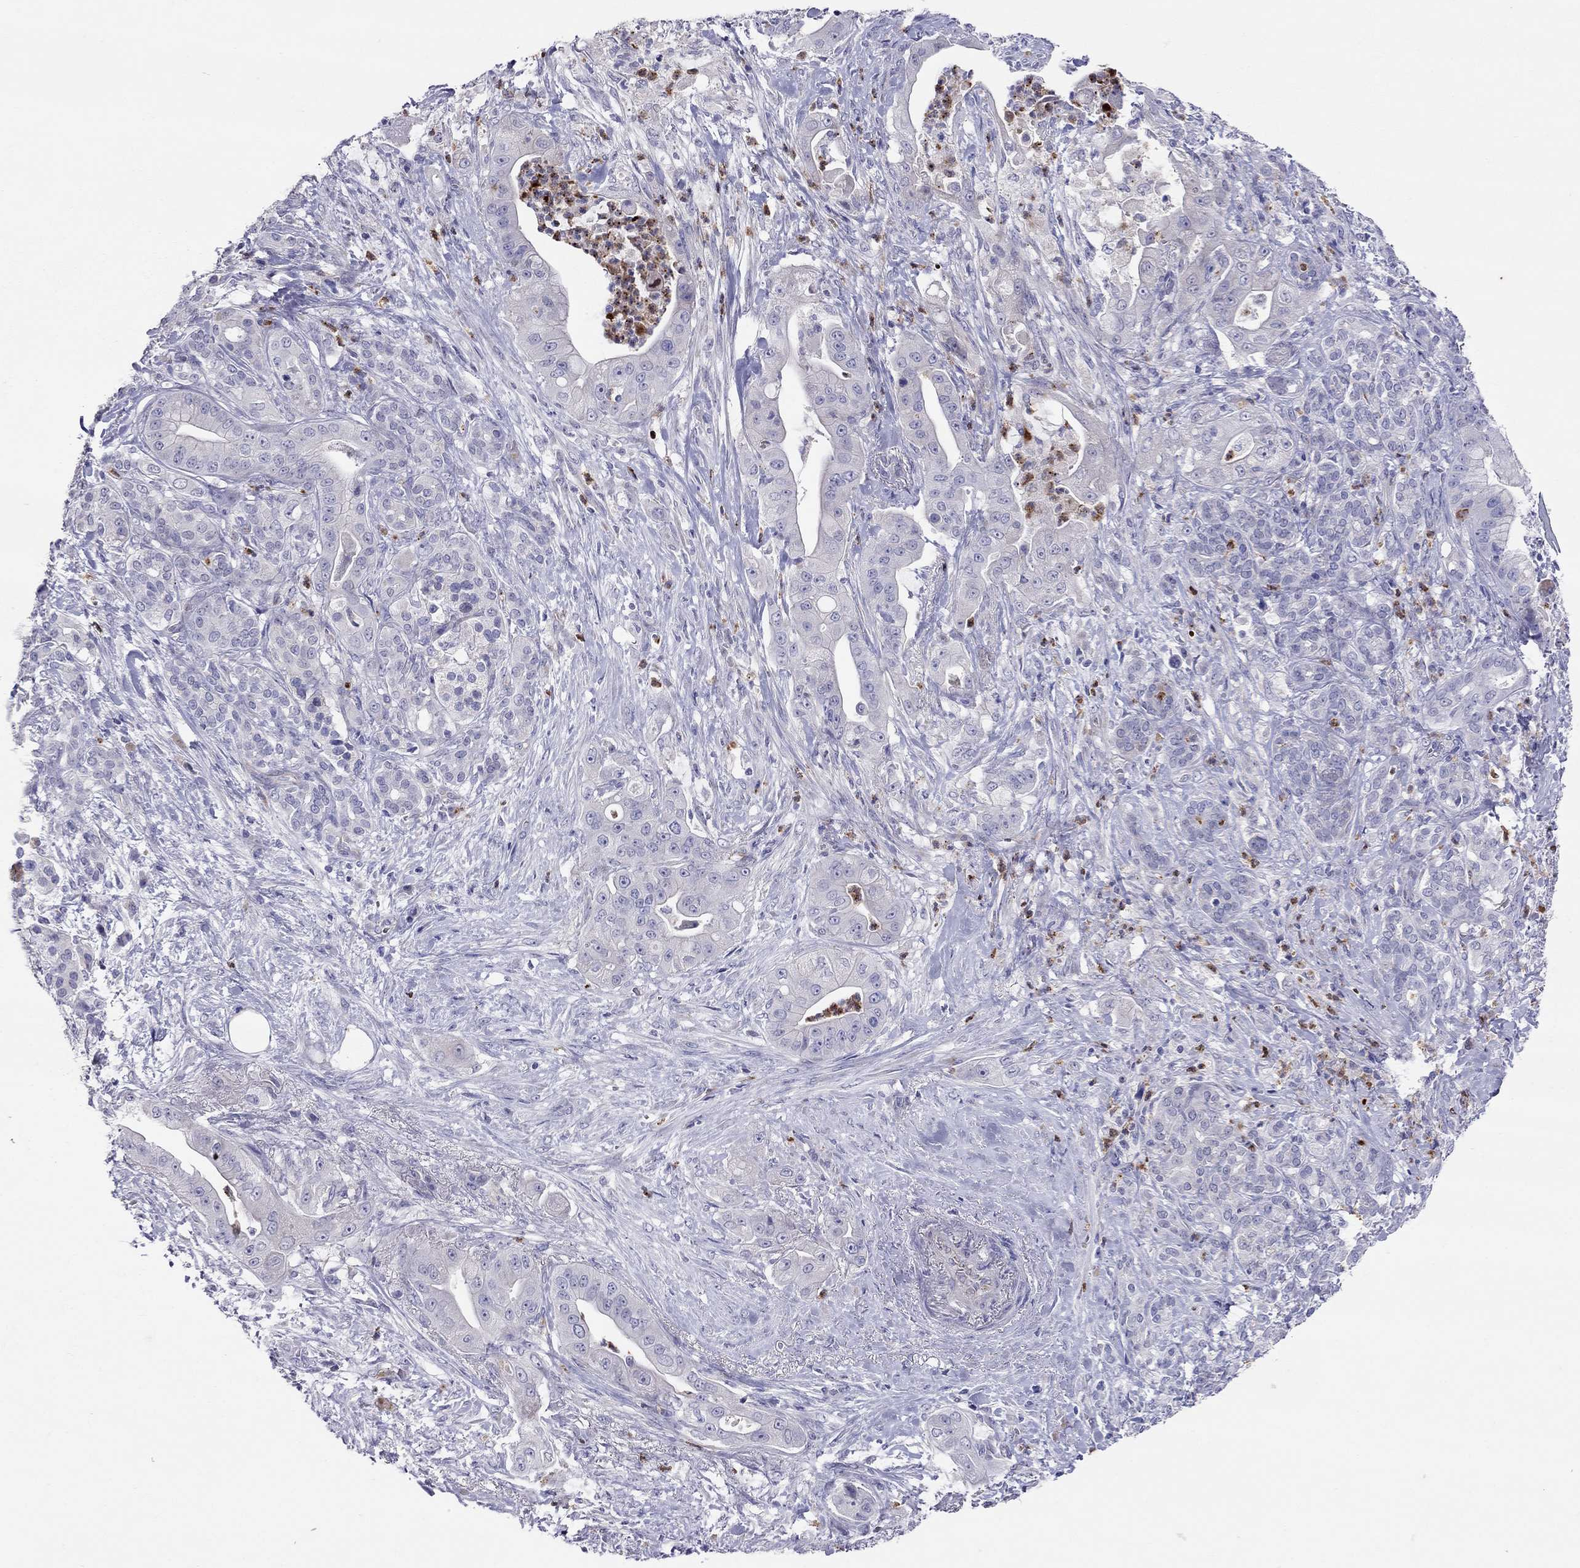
{"staining": {"intensity": "negative", "quantity": "none", "location": "none"}, "tissue": "pancreatic cancer", "cell_type": "Tumor cells", "image_type": "cancer", "snomed": [{"axis": "morphology", "description": "Normal tissue, NOS"}, {"axis": "morphology", "description": "Inflammation, NOS"}, {"axis": "morphology", "description": "Adenocarcinoma, NOS"}, {"axis": "topography", "description": "Pancreas"}], "caption": "Tumor cells are negative for protein expression in human pancreatic cancer (adenocarcinoma). (Brightfield microscopy of DAB immunohistochemistry (IHC) at high magnification).", "gene": "SPINT4", "patient": {"sex": "male", "age": 57}}